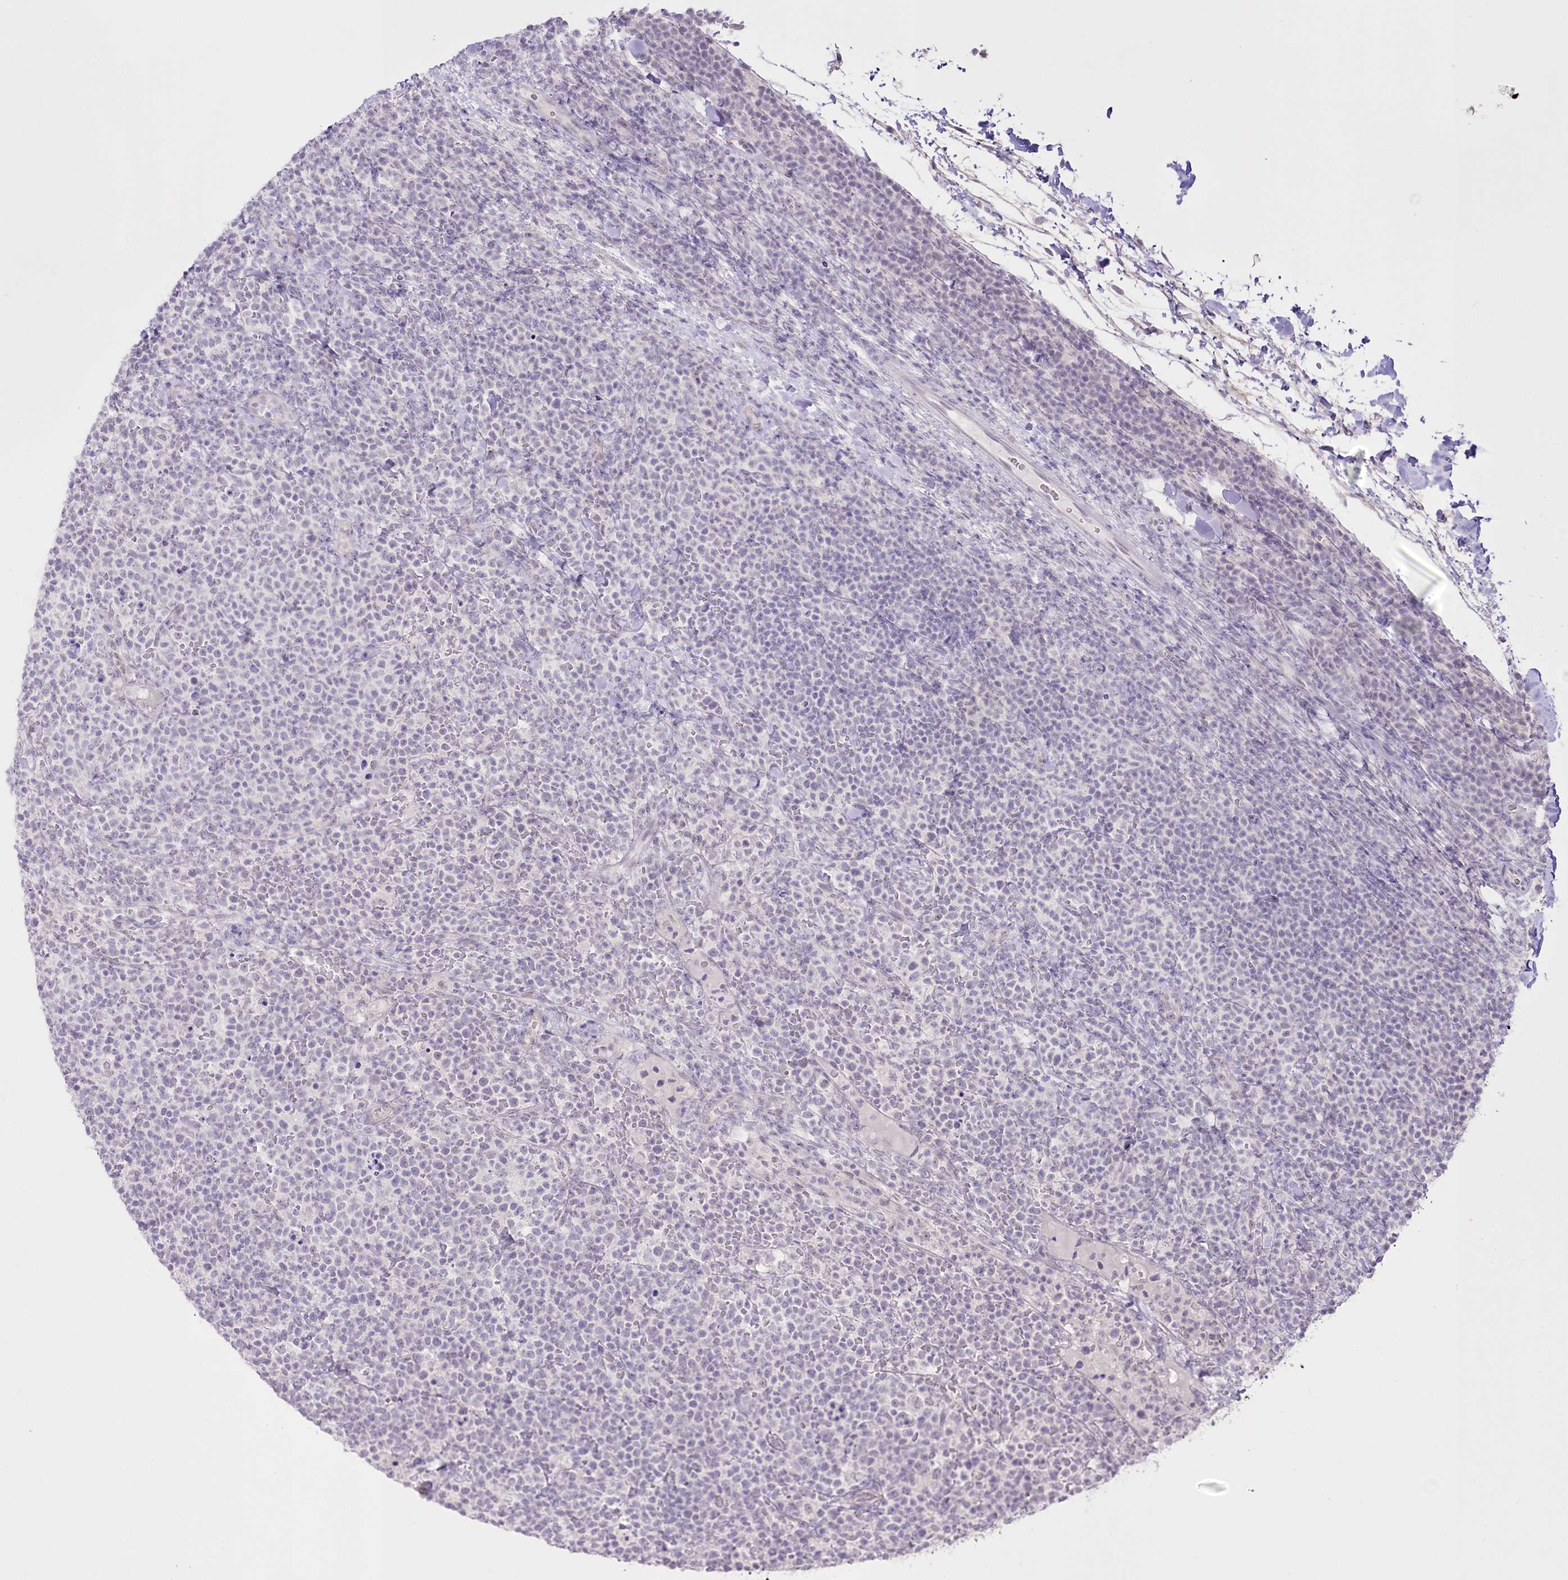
{"staining": {"intensity": "negative", "quantity": "none", "location": "none"}, "tissue": "lymphoma", "cell_type": "Tumor cells", "image_type": "cancer", "snomed": [{"axis": "morphology", "description": "Malignant lymphoma, non-Hodgkin's type, High grade"}, {"axis": "topography", "description": "Lymph node"}], "caption": "Tumor cells show no significant protein staining in malignant lymphoma, non-Hodgkin's type (high-grade).", "gene": "SLC39A10", "patient": {"sex": "male", "age": 61}}